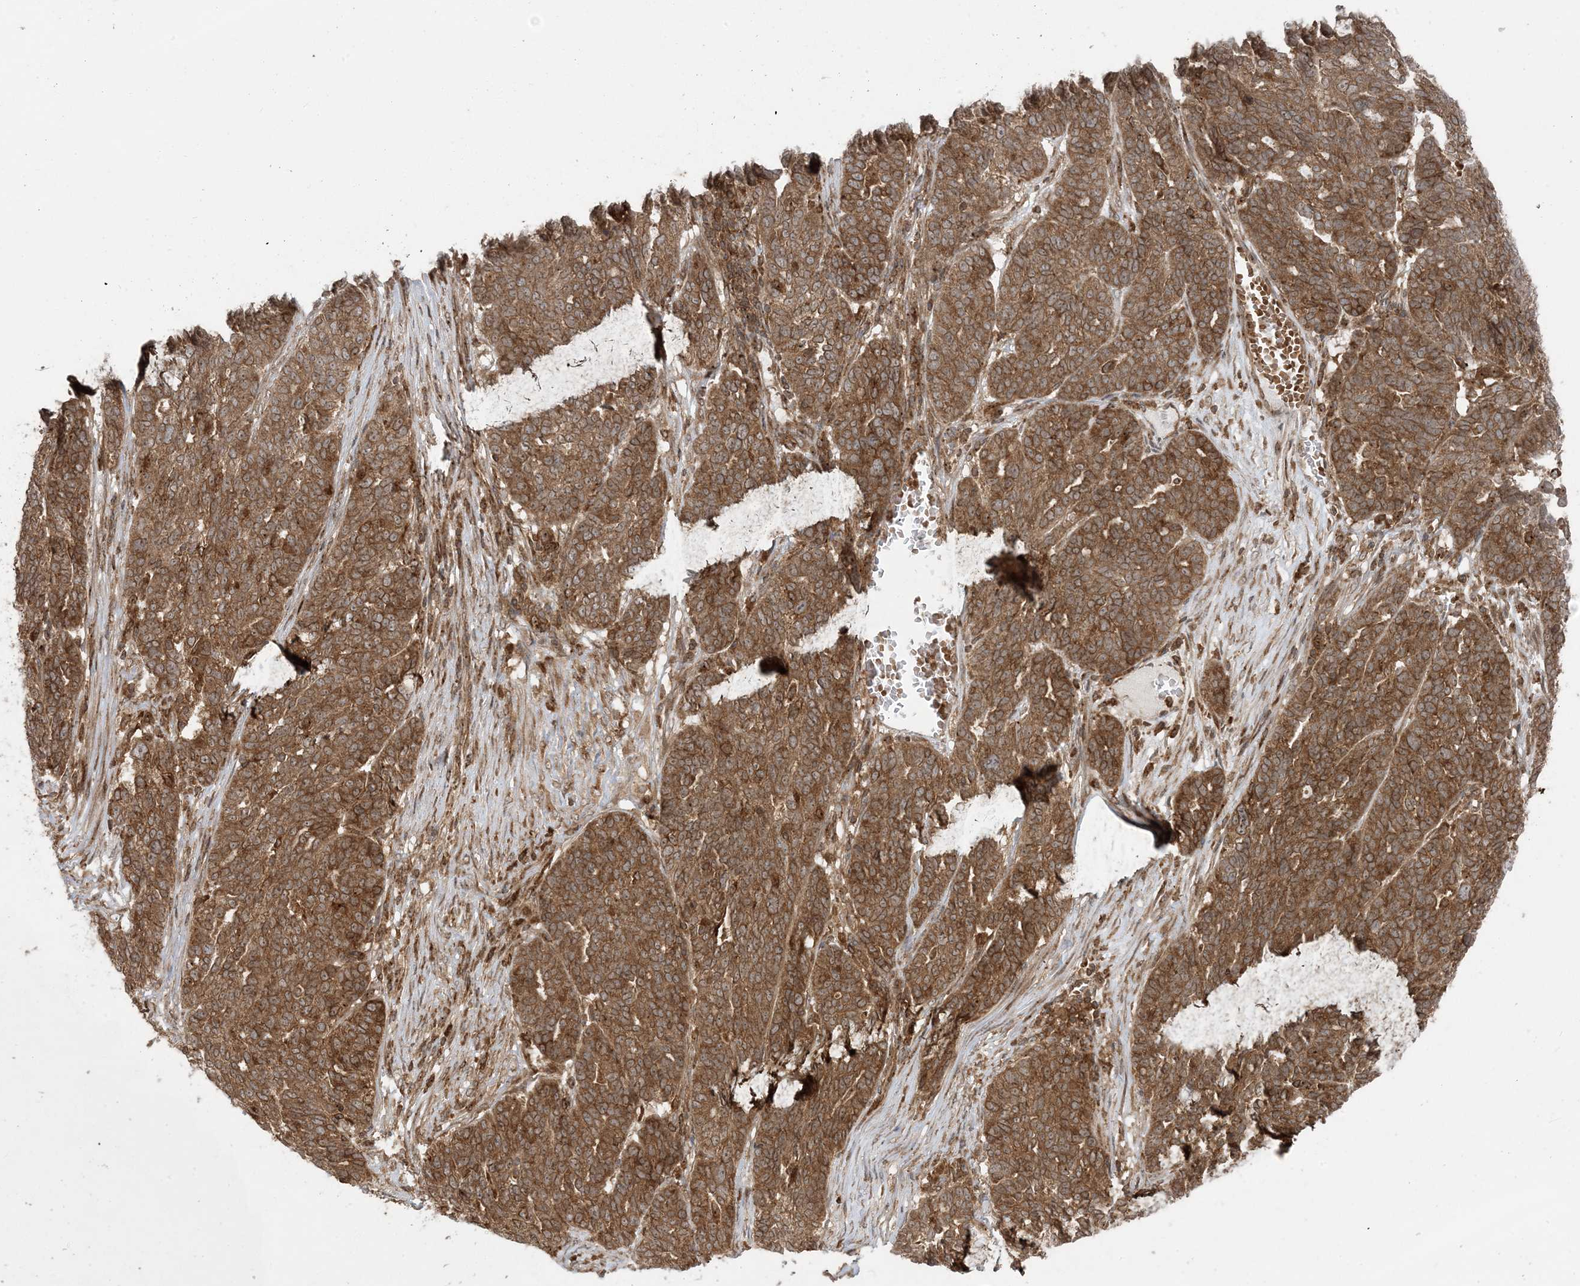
{"staining": {"intensity": "moderate", "quantity": ">75%", "location": "cytoplasmic/membranous"}, "tissue": "ovarian cancer", "cell_type": "Tumor cells", "image_type": "cancer", "snomed": [{"axis": "morphology", "description": "Cystadenocarcinoma, serous, NOS"}, {"axis": "topography", "description": "Ovary"}], "caption": "IHC histopathology image of human ovarian serous cystadenocarcinoma stained for a protein (brown), which demonstrates medium levels of moderate cytoplasmic/membranous positivity in about >75% of tumor cells.", "gene": "DDX19B", "patient": {"sex": "female", "age": 59}}